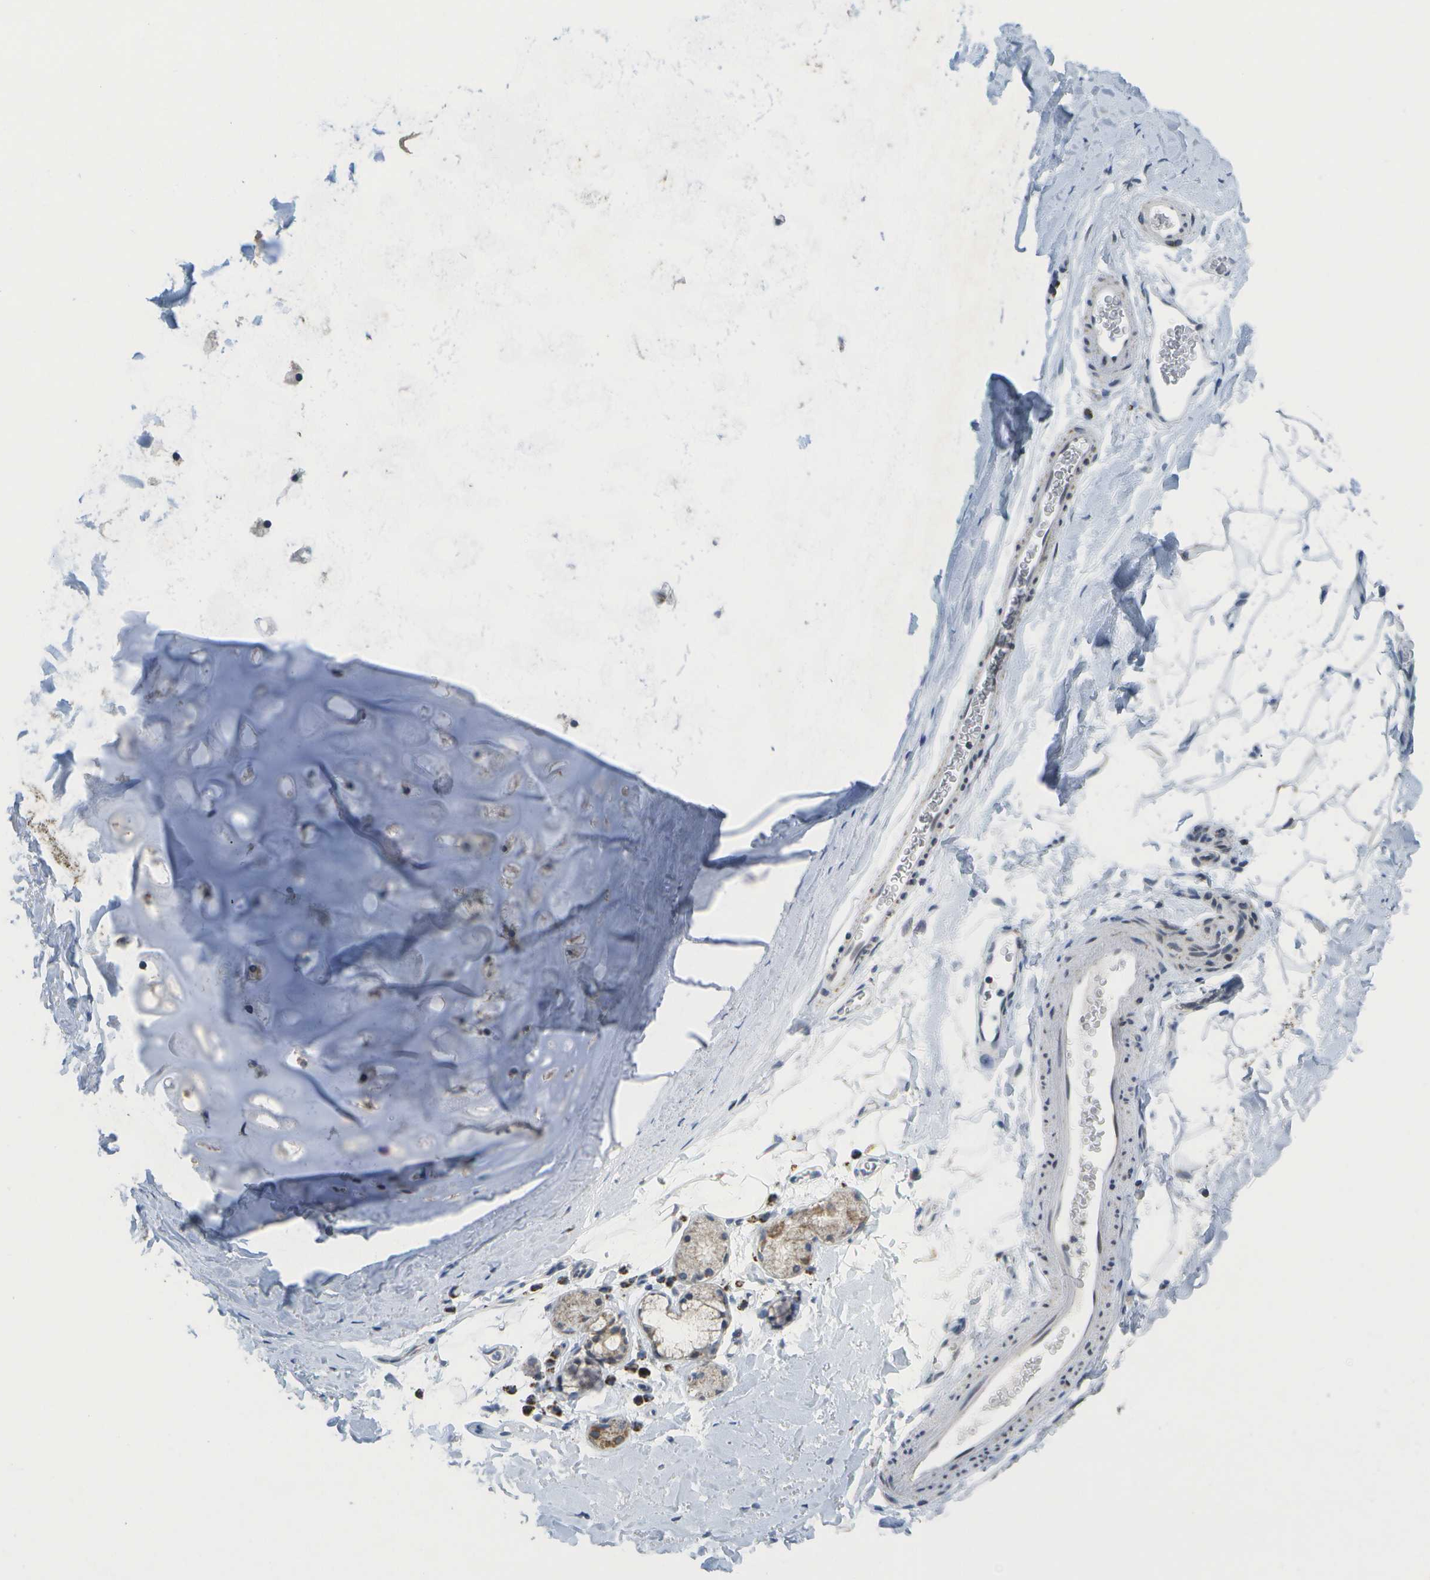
{"staining": {"intensity": "negative", "quantity": "none", "location": "none"}, "tissue": "adipose tissue", "cell_type": "Adipocytes", "image_type": "normal", "snomed": [{"axis": "morphology", "description": "Normal tissue, NOS"}, {"axis": "topography", "description": "Cartilage tissue"}, {"axis": "topography", "description": "Bronchus"}], "caption": "DAB (3,3'-diaminobenzidine) immunohistochemical staining of unremarkable adipose tissue shows no significant staining in adipocytes. (DAB immunohistochemistry (IHC), high magnification).", "gene": "TMEM223", "patient": {"sex": "female", "age": 53}}